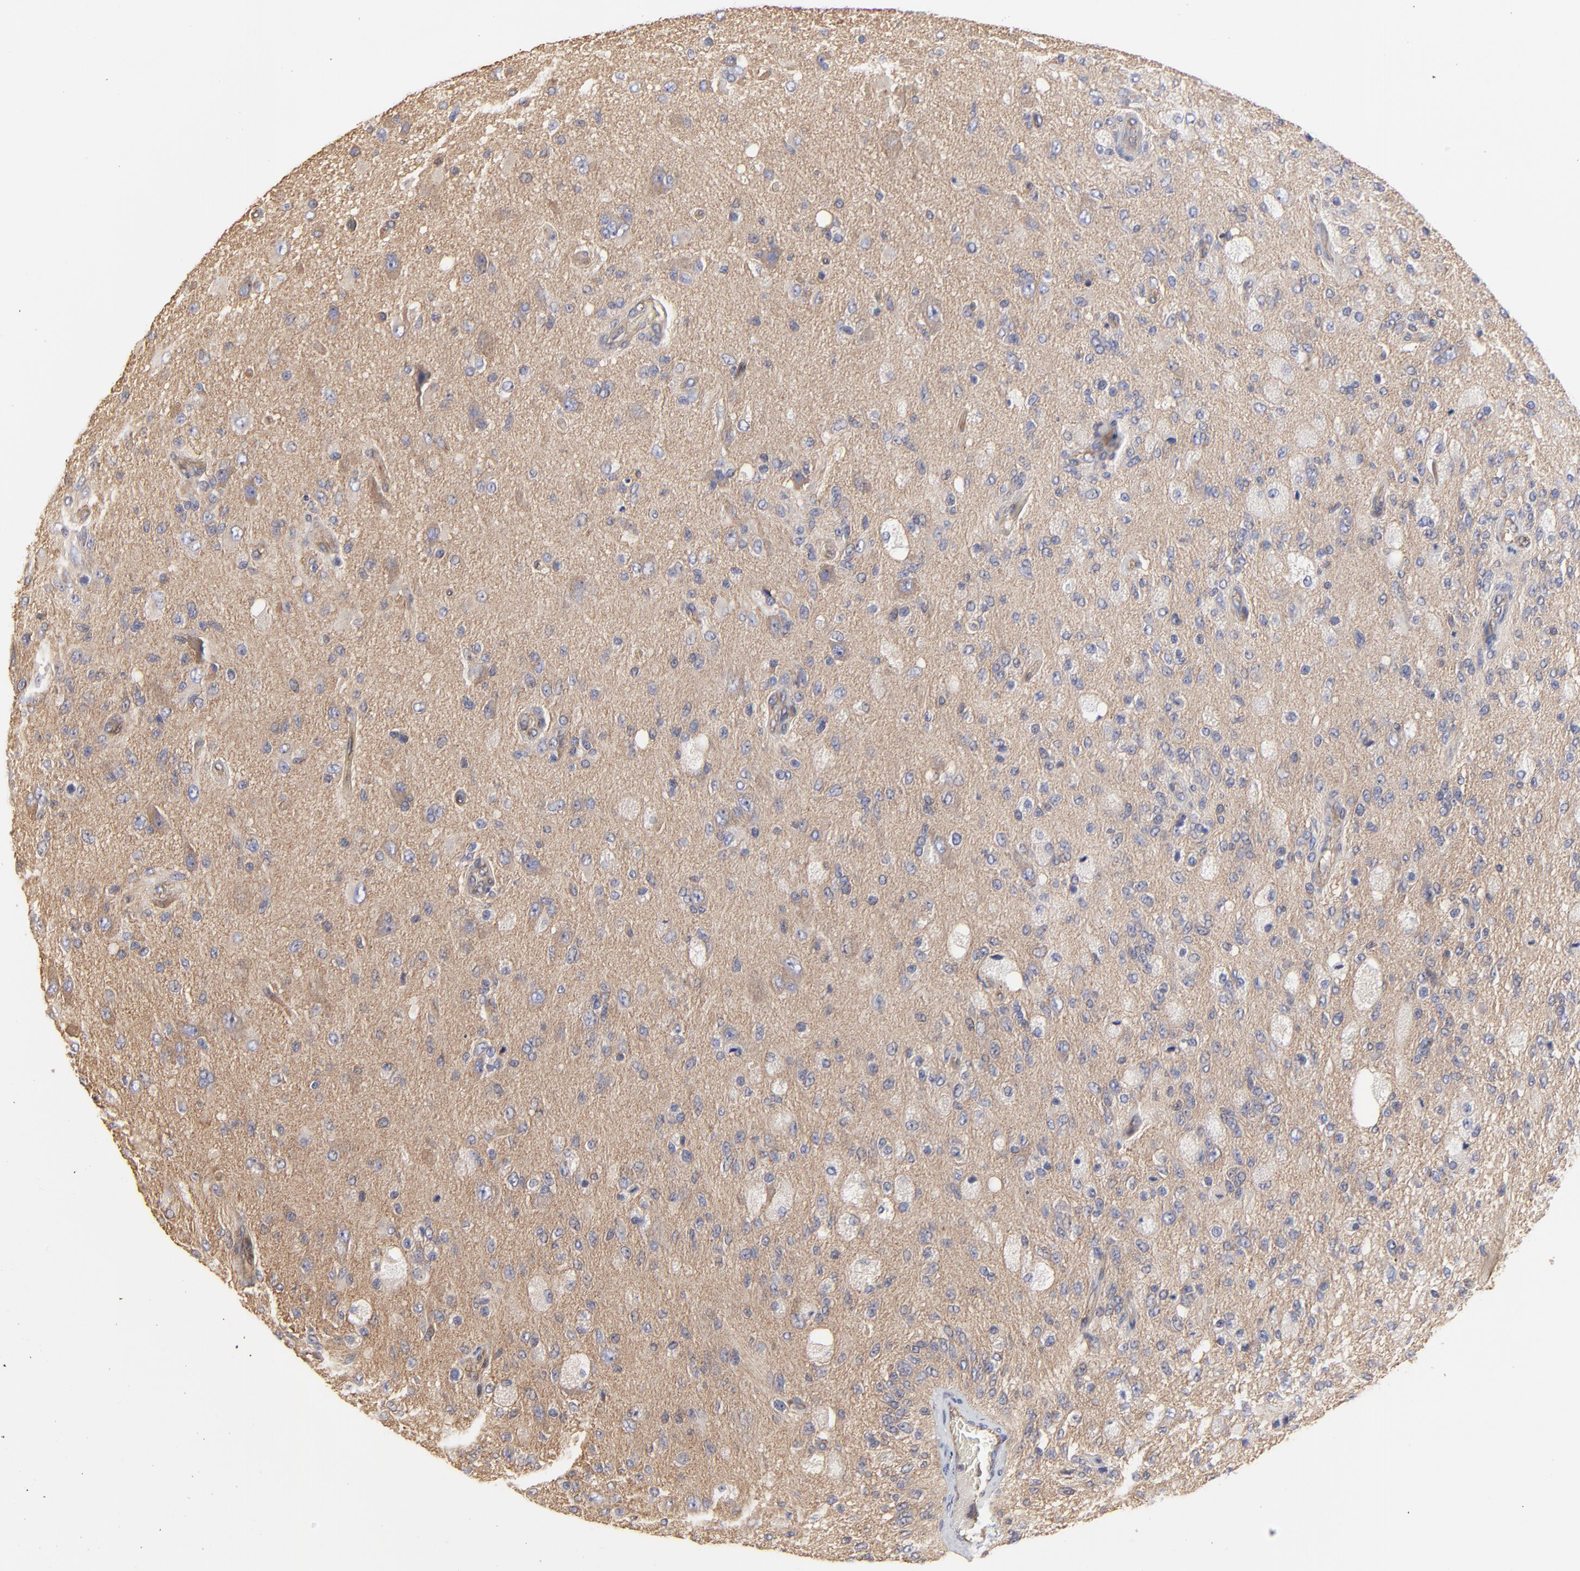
{"staining": {"intensity": "moderate", "quantity": "25%-75%", "location": "cytoplasmic/membranous"}, "tissue": "glioma", "cell_type": "Tumor cells", "image_type": "cancer", "snomed": [{"axis": "morphology", "description": "Normal tissue, NOS"}, {"axis": "morphology", "description": "Glioma, malignant, High grade"}, {"axis": "topography", "description": "Cerebral cortex"}], "caption": "Tumor cells display medium levels of moderate cytoplasmic/membranous expression in about 25%-75% of cells in human malignant glioma (high-grade).", "gene": "ARMT1", "patient": {"sex": "male", "age": 77}}